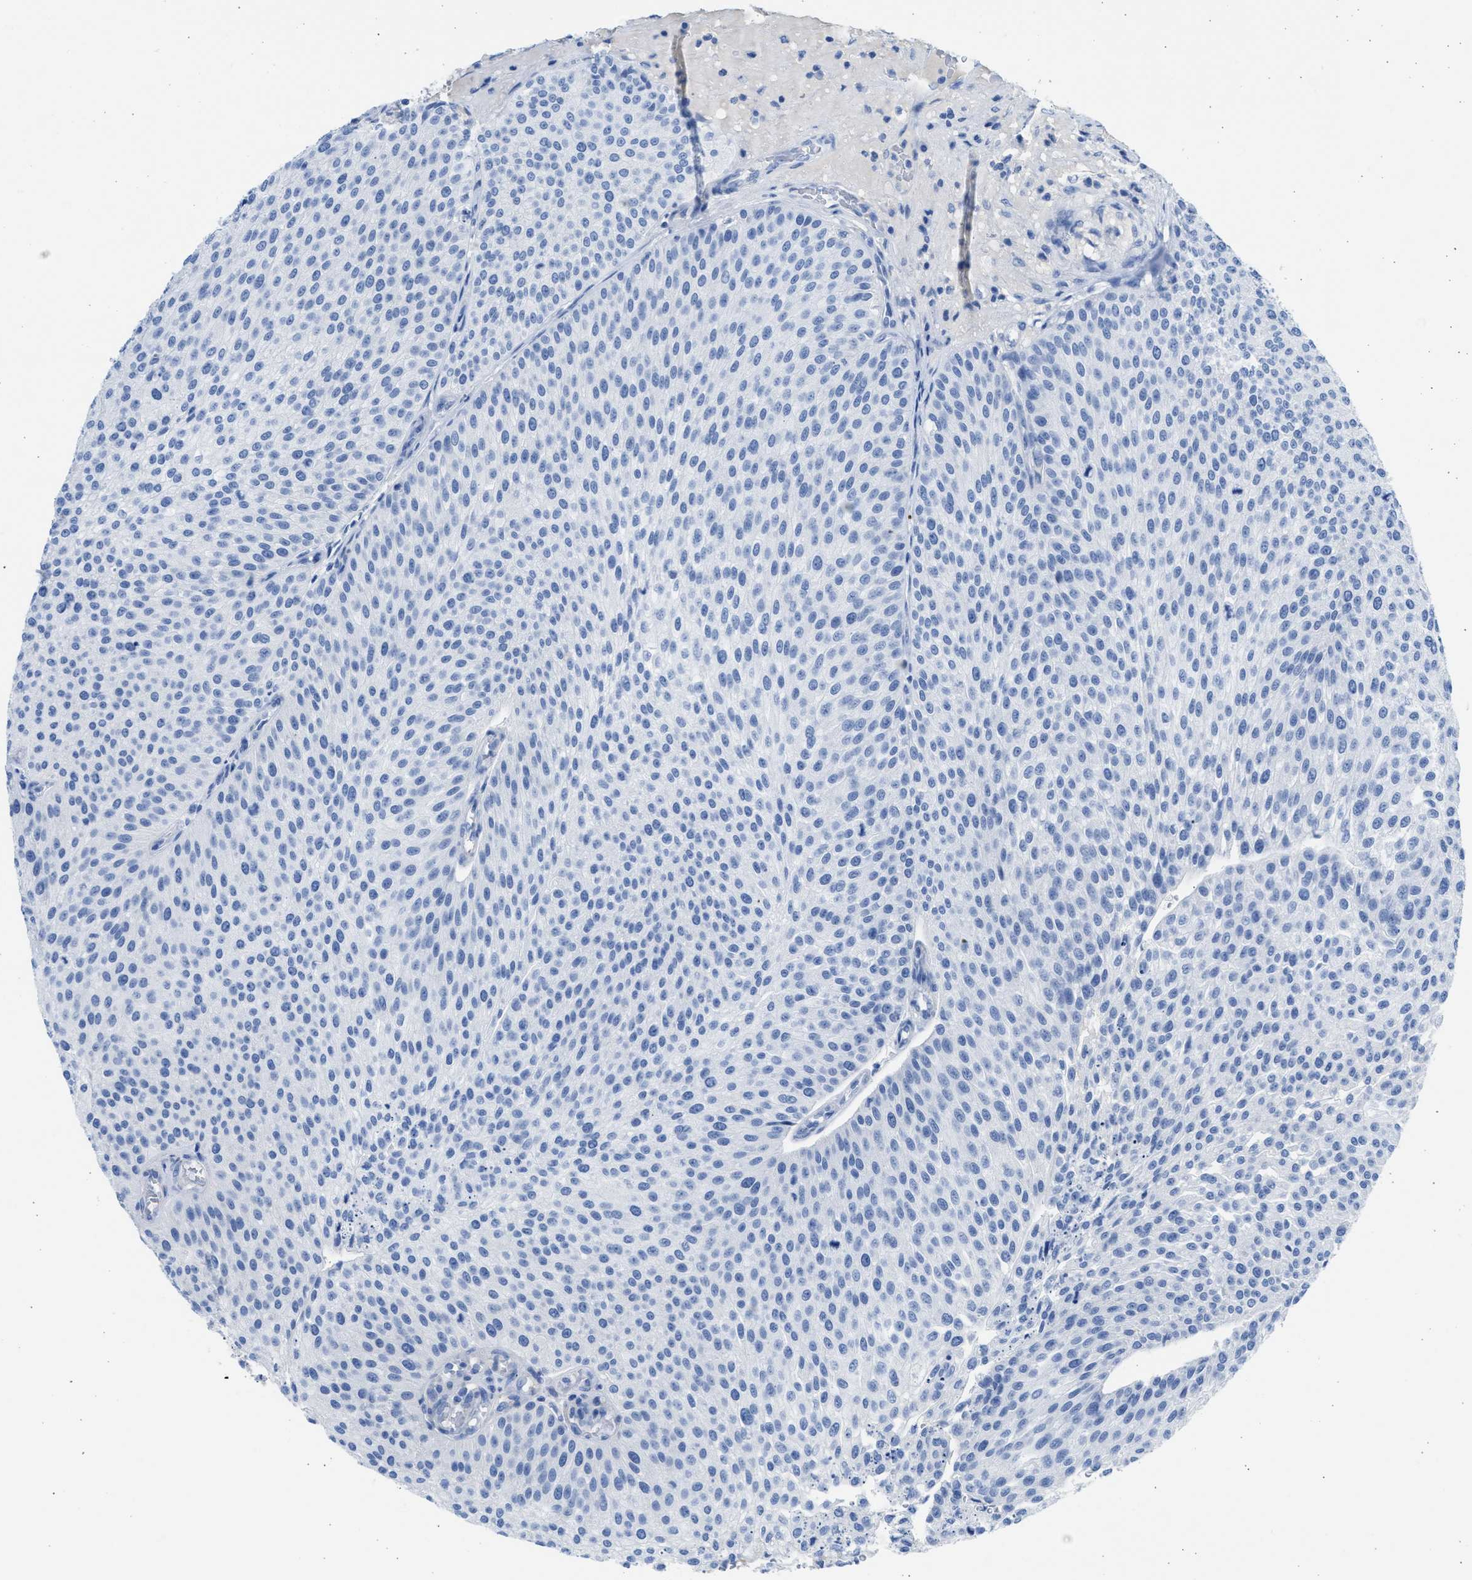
{"staining": {"intensity": "negative", "quantity": "none", "location": "none"}, "tissue": "urothelial cancer", "cell_type": "Tumor cells", "image_type": "cancer", "snomed": [{"axis": "morphology", "description": "Urothelial carcinoma, Low grade"}, {"axis": "topography", "description": "Smooth muscle"}, {"axis": "topography", "description": "Urinary bladder"}], "caption": "Immunohistochemistry (IHC) photomicrograph of neoplastic tissue: urothelial cancer stained with DAB shows no significant protein positivity in tumor cells.", "gene": "SPATA3", "patient": {"sex": "male", "age": 60}}